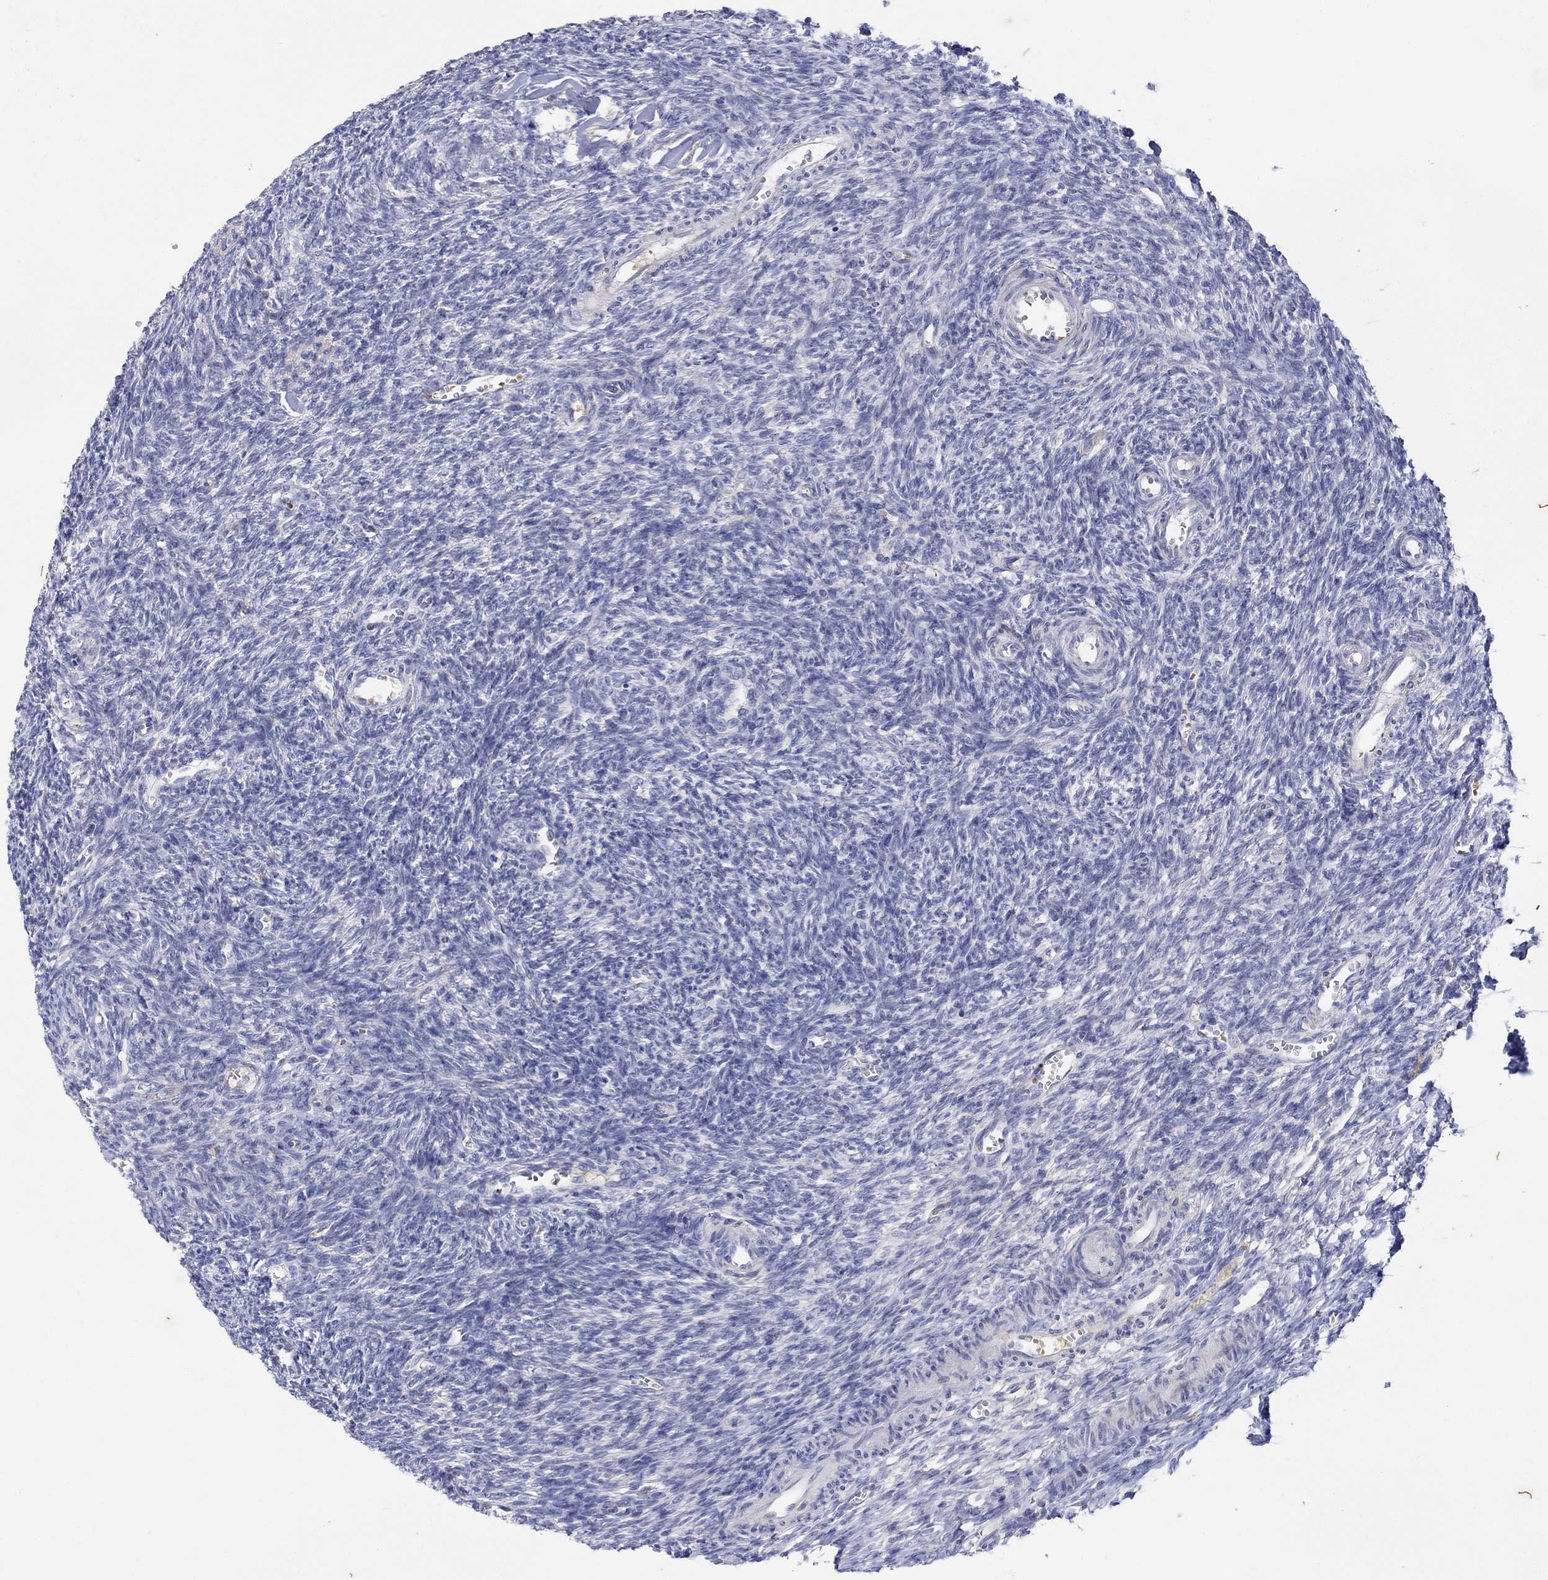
{"staining": {"intensity": "negative", "quantity": "none", "location": "none"}, "tissue": "ovary", "cell_type": "Ovarian stroma cells", "image_type": "normal", "snomed": [{"axis": "morphology", "description": "Normal tissue, NOS"}, {"axis": "topography", "description": "Ovary"}], "caption": "The micrograph displays no significant staining in ovarian stroma cells of ovary.", "gene": "FNDC5", "patient": {"sex": "female", "age": 27}}